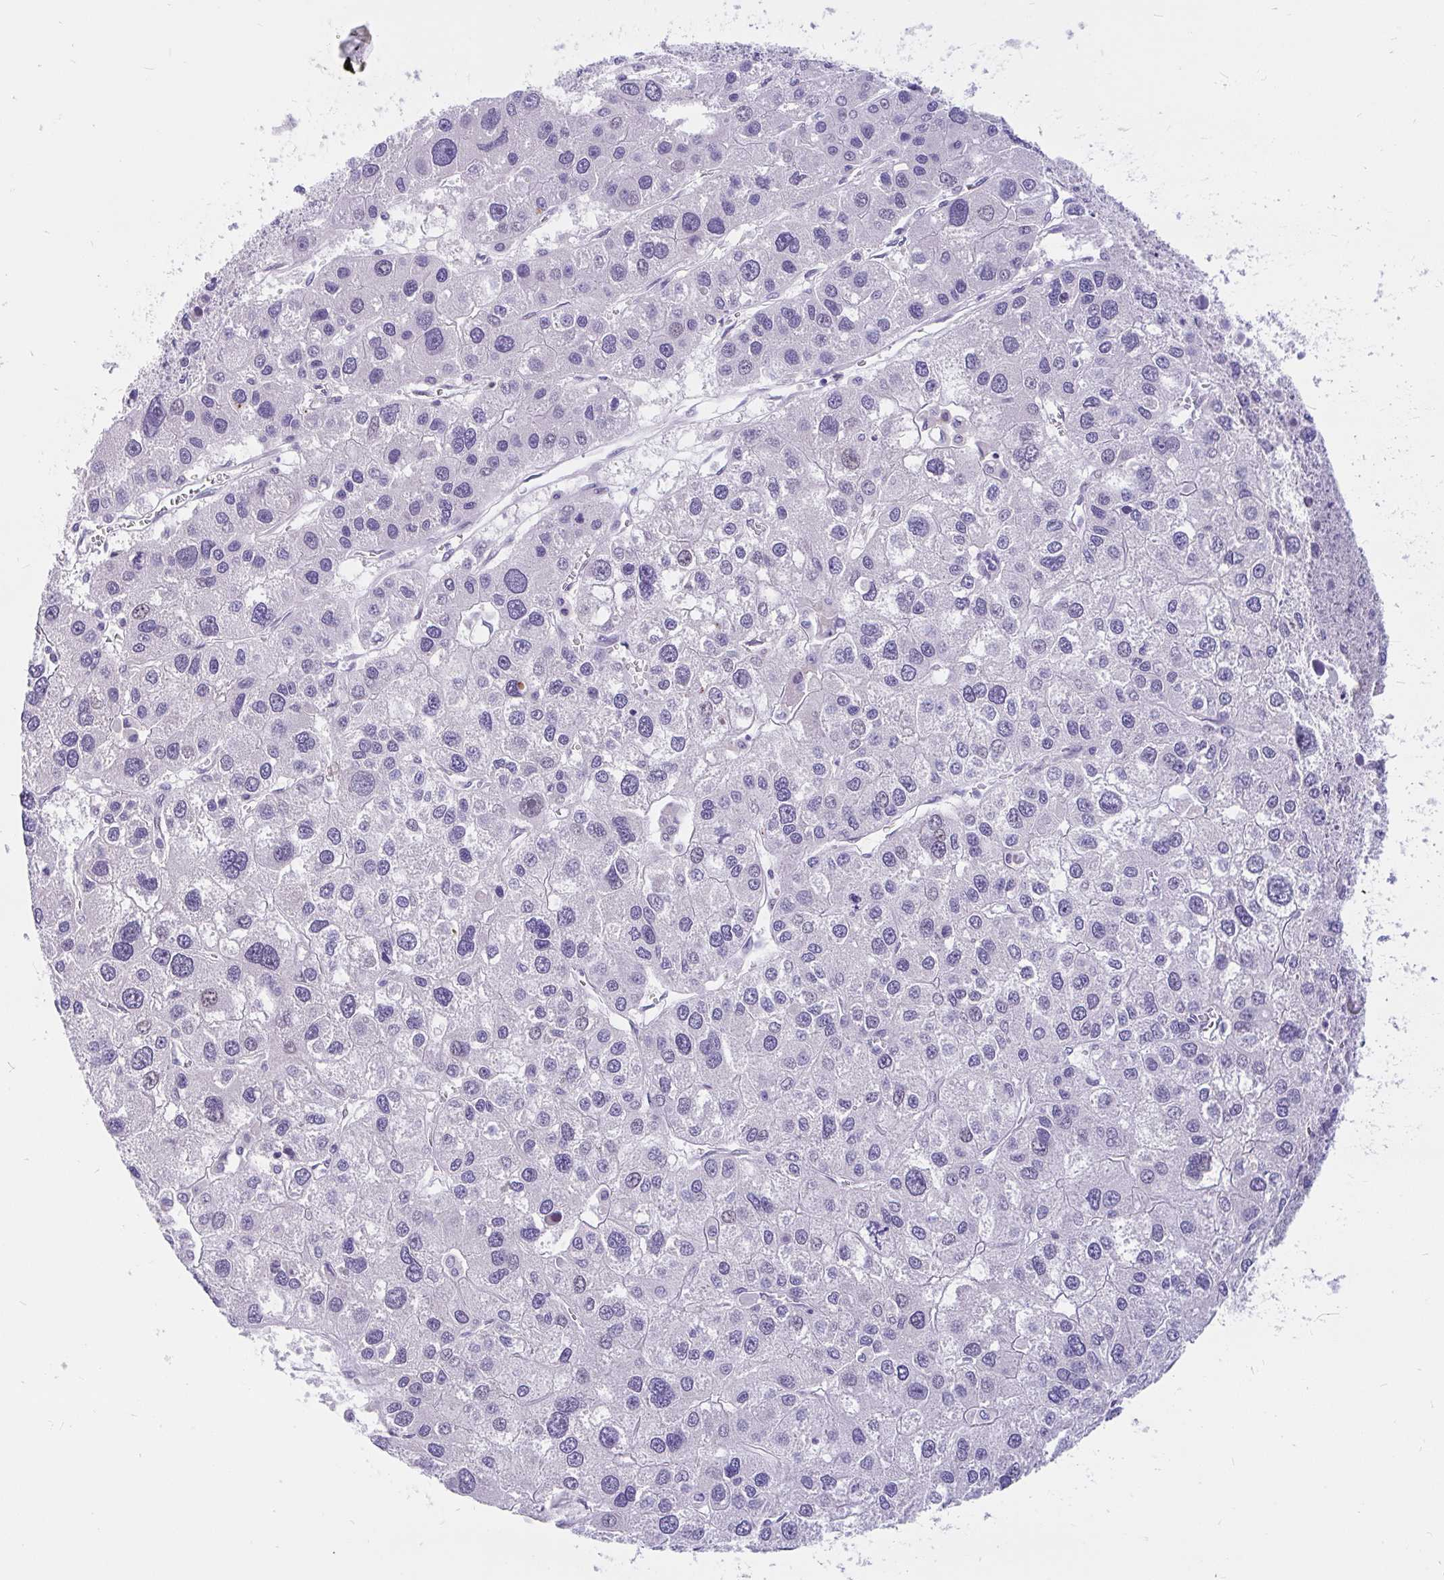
{"staining": {"intensity": "negative", "quantity": "none", "location": "none"}, "tissue": "liver cancer", "cell_type": "Tumor cells", "image_type": "cancer", "snomed": [{"axis": "morphology", "description": "Carcinoma, Hepatocellular, NOS"}, {"axis": "topography", "description": "Liver"}], "caption": "An IHC histopathology image of liver hepatocellular carcinoma is shown. There is no staining in tumor cells of liver hepatocellular carcinoma.", "gene": "KIAA2013", "patient": {"sex": "male", "age": 73}}